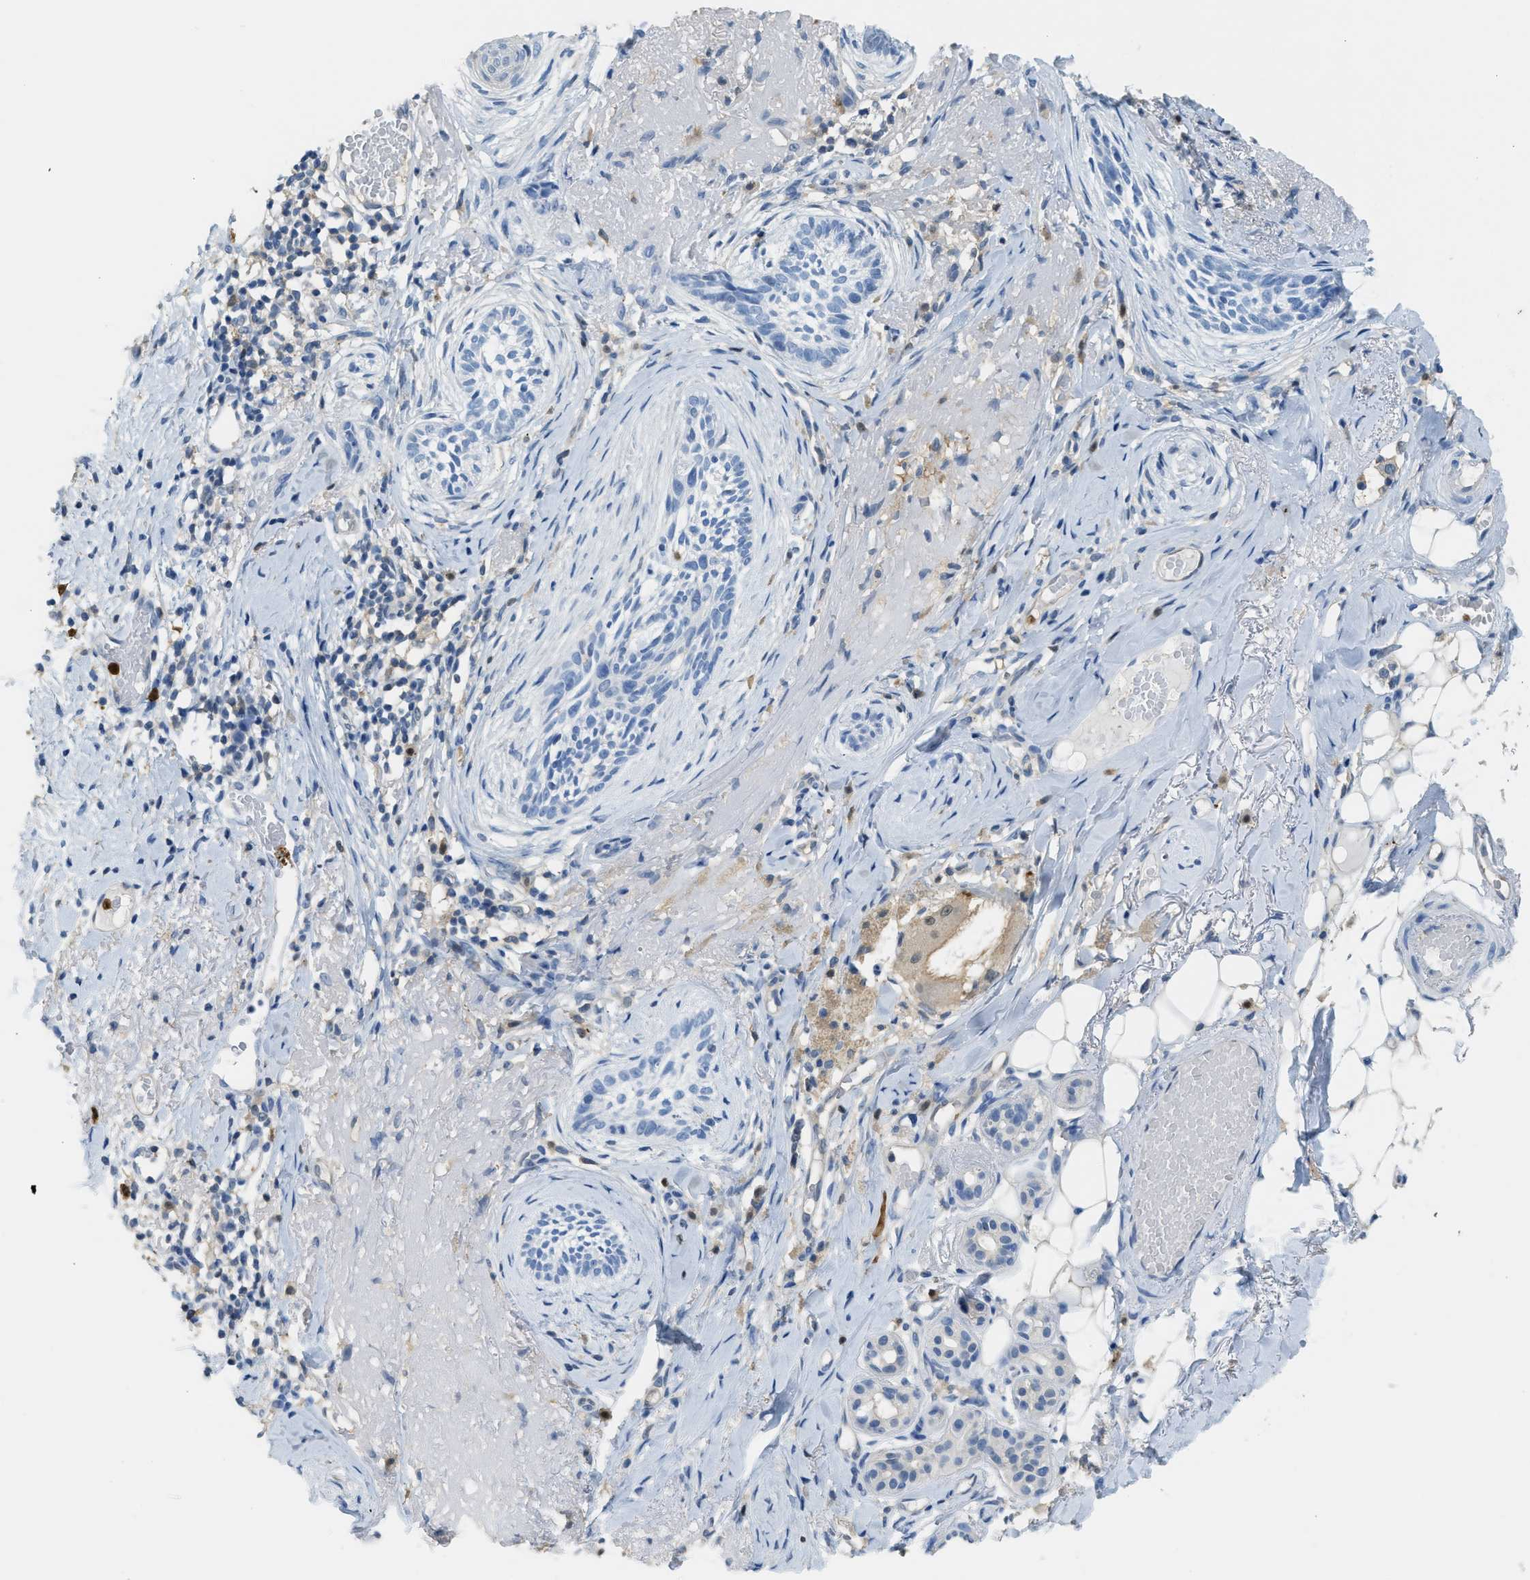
{"staining": {"intensity": "negative", "quantity": "none", "location": "none"}, "tissue": "skin cancer", "cell_type": "Tumor cells", "image_type": "cancer", "snomed": [{"axis": "morphology", "description": "Basal cell carcinoma"}, {"axis": "topography", "description": "Skin"}], "caption": "Protein analysis of basal cell carcinoma (skin) exhibits no significant positivity in tumor cells. Brightfield microscopy of immunohistochemistry stained with DAB (brown) and hematoxylin (blue), captured at high magnification.", "gene": "SERPINB1", "patient": {"sex": "female", "age": 88}}